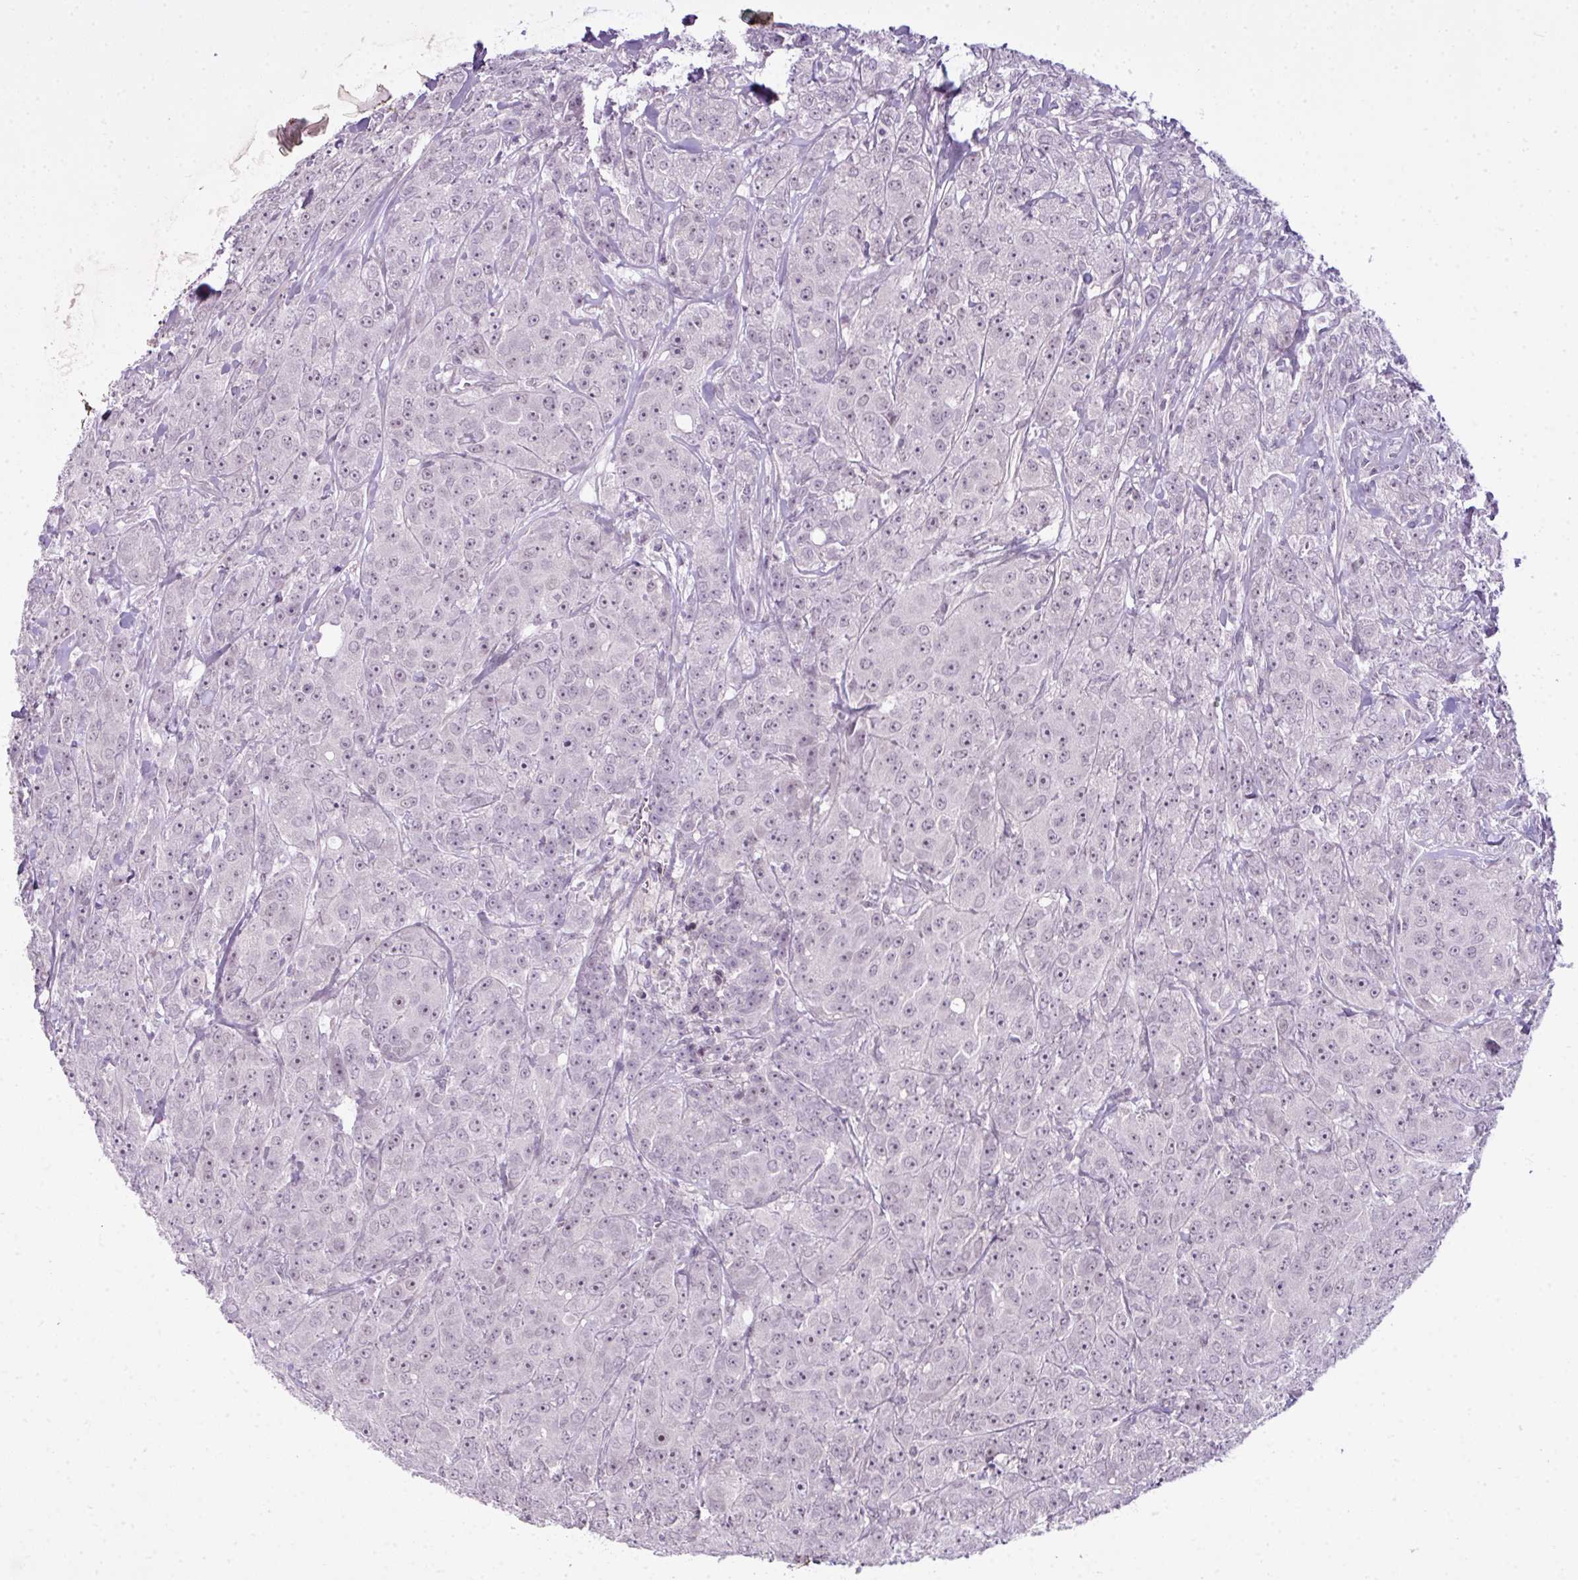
{"staining": {"intensity": "negative", "quantity": "none", "location": "none"}, "tissue": "breast cancer", "cell_type": "Tumor cells", "image_type": "cancer", "snomed": [{"axis": "morphology", "description": "Duct carcinoma"}, {"axis": "topography", "description": "Breast"}], "caption": "IHC micrograph of neoplastic tissue: breast cancer (intraductal carcinoma) stained with DAB displays no significant protein expression in tumor cells.", "gene": "ZNF688", "patient": {"sex": "female", "age": 43}}